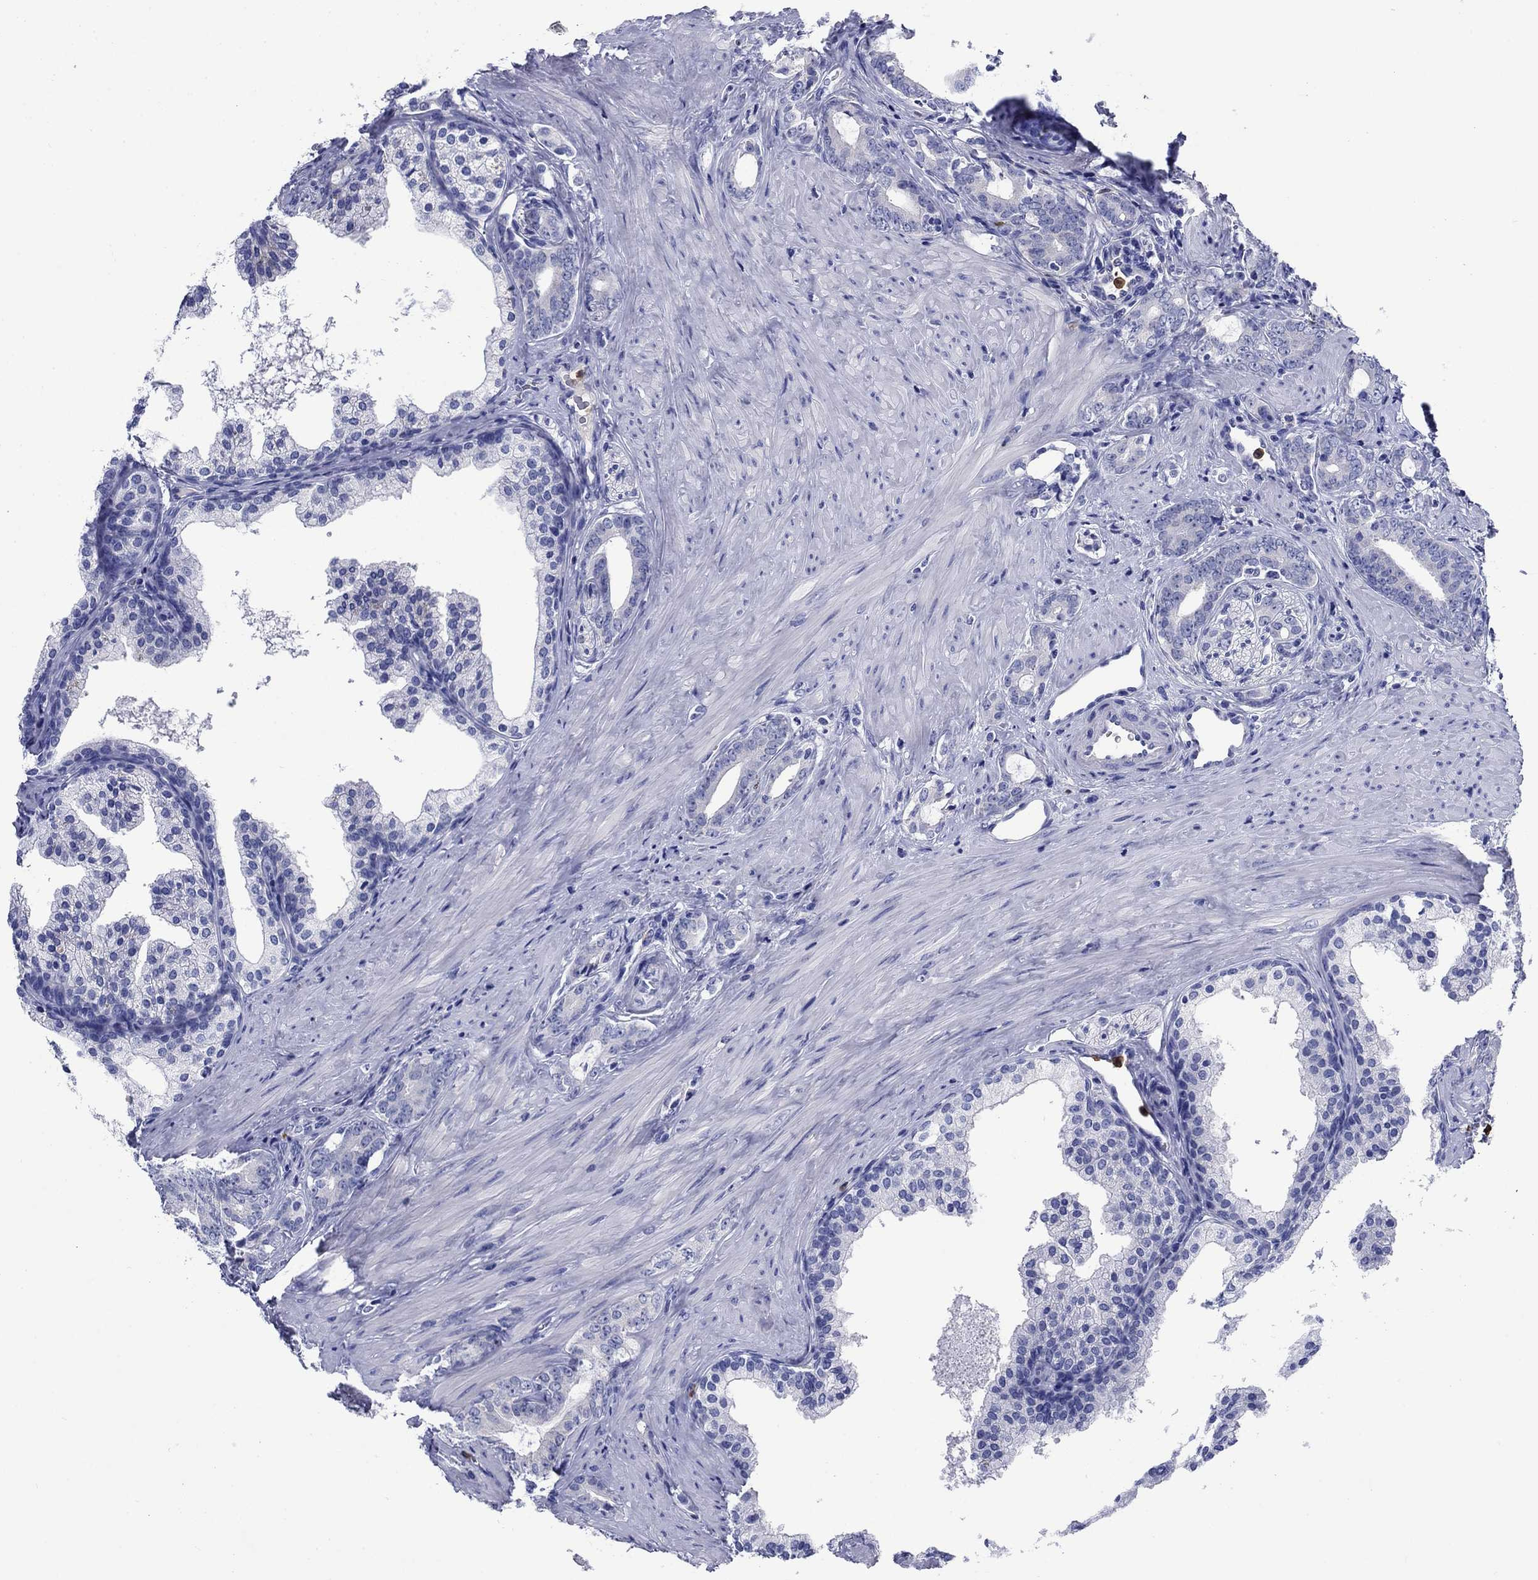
{"staining": {"intensity": "negative", "quantity": "none", "location": "none"}, "tissue": "prostate cancer", "cell_type": "Tumor cells", "image_type": "cancer", "snomed": [{"axis": "morphology", "description": "Adenocarcinoma, NOS"}, {"axis": "topography", "description": "Prostate"}], "caption": "This is a micrograph of IHC staining of adenocarcinoma (prostate), which shows no expression in tumor cells.", "gene": "TFR2", "patient": {"sex": "male", "age": 55}}